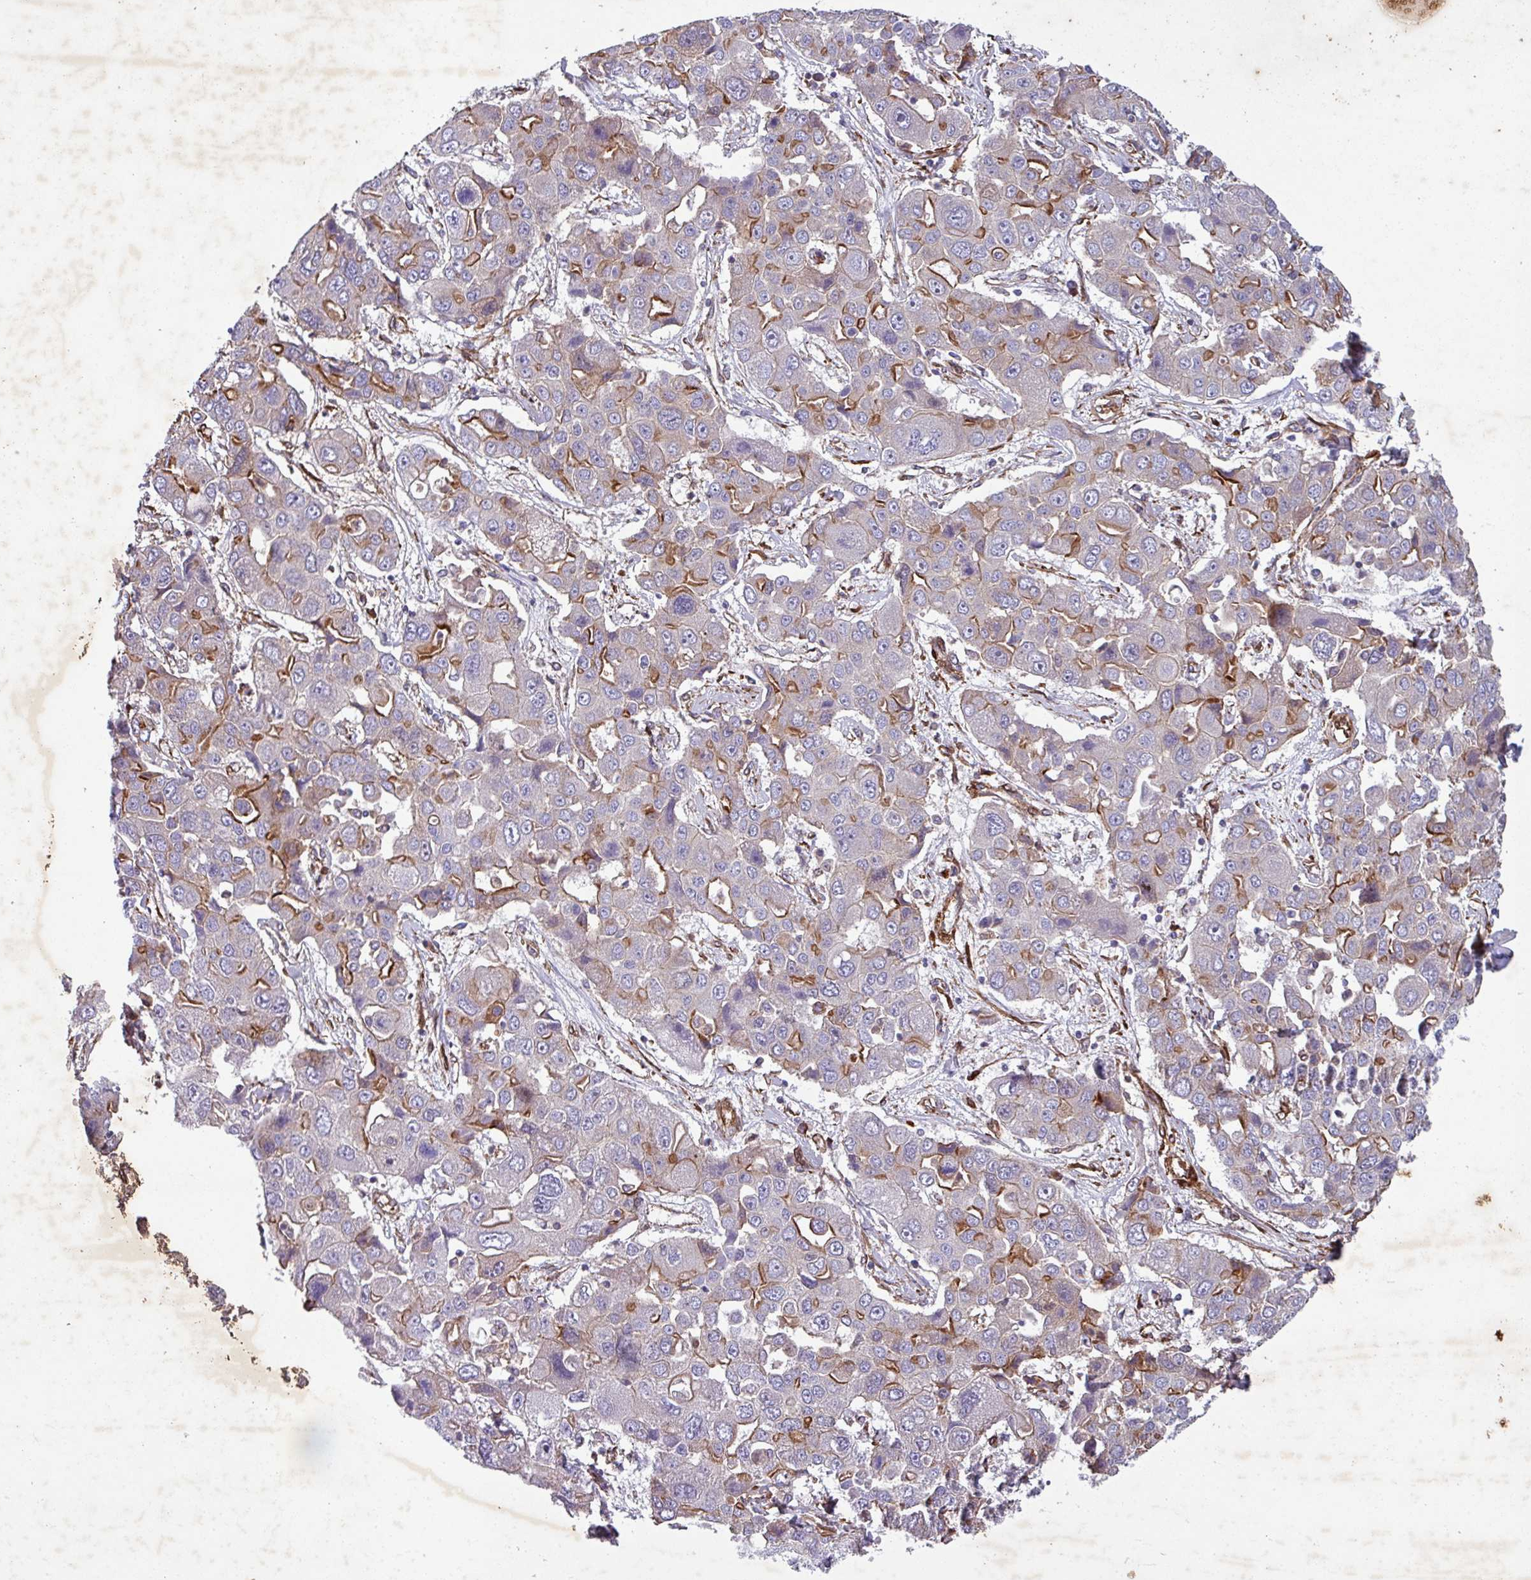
{"staining": {"intensity": "strong", "quantity": "25%-75%", "location": "cytoplasmic/membranous"}, "tissue": "liver cancer", "cell_type": "Tumor cells", "image_type": "cancer", "snomed": [{"axis": "morphology", "description": "Cholangiocarcinoma"}, {"axis": "topography", "description": "Liver"}], "caption": "Liver cancer (cholangiocarcinoma) stained with IHC displays strong cytoplasmic/membranous staining in about 25%-75% of tumor cells.", "gene": "ATP2C2", "patient": {"sex": "male", "age": 67}}